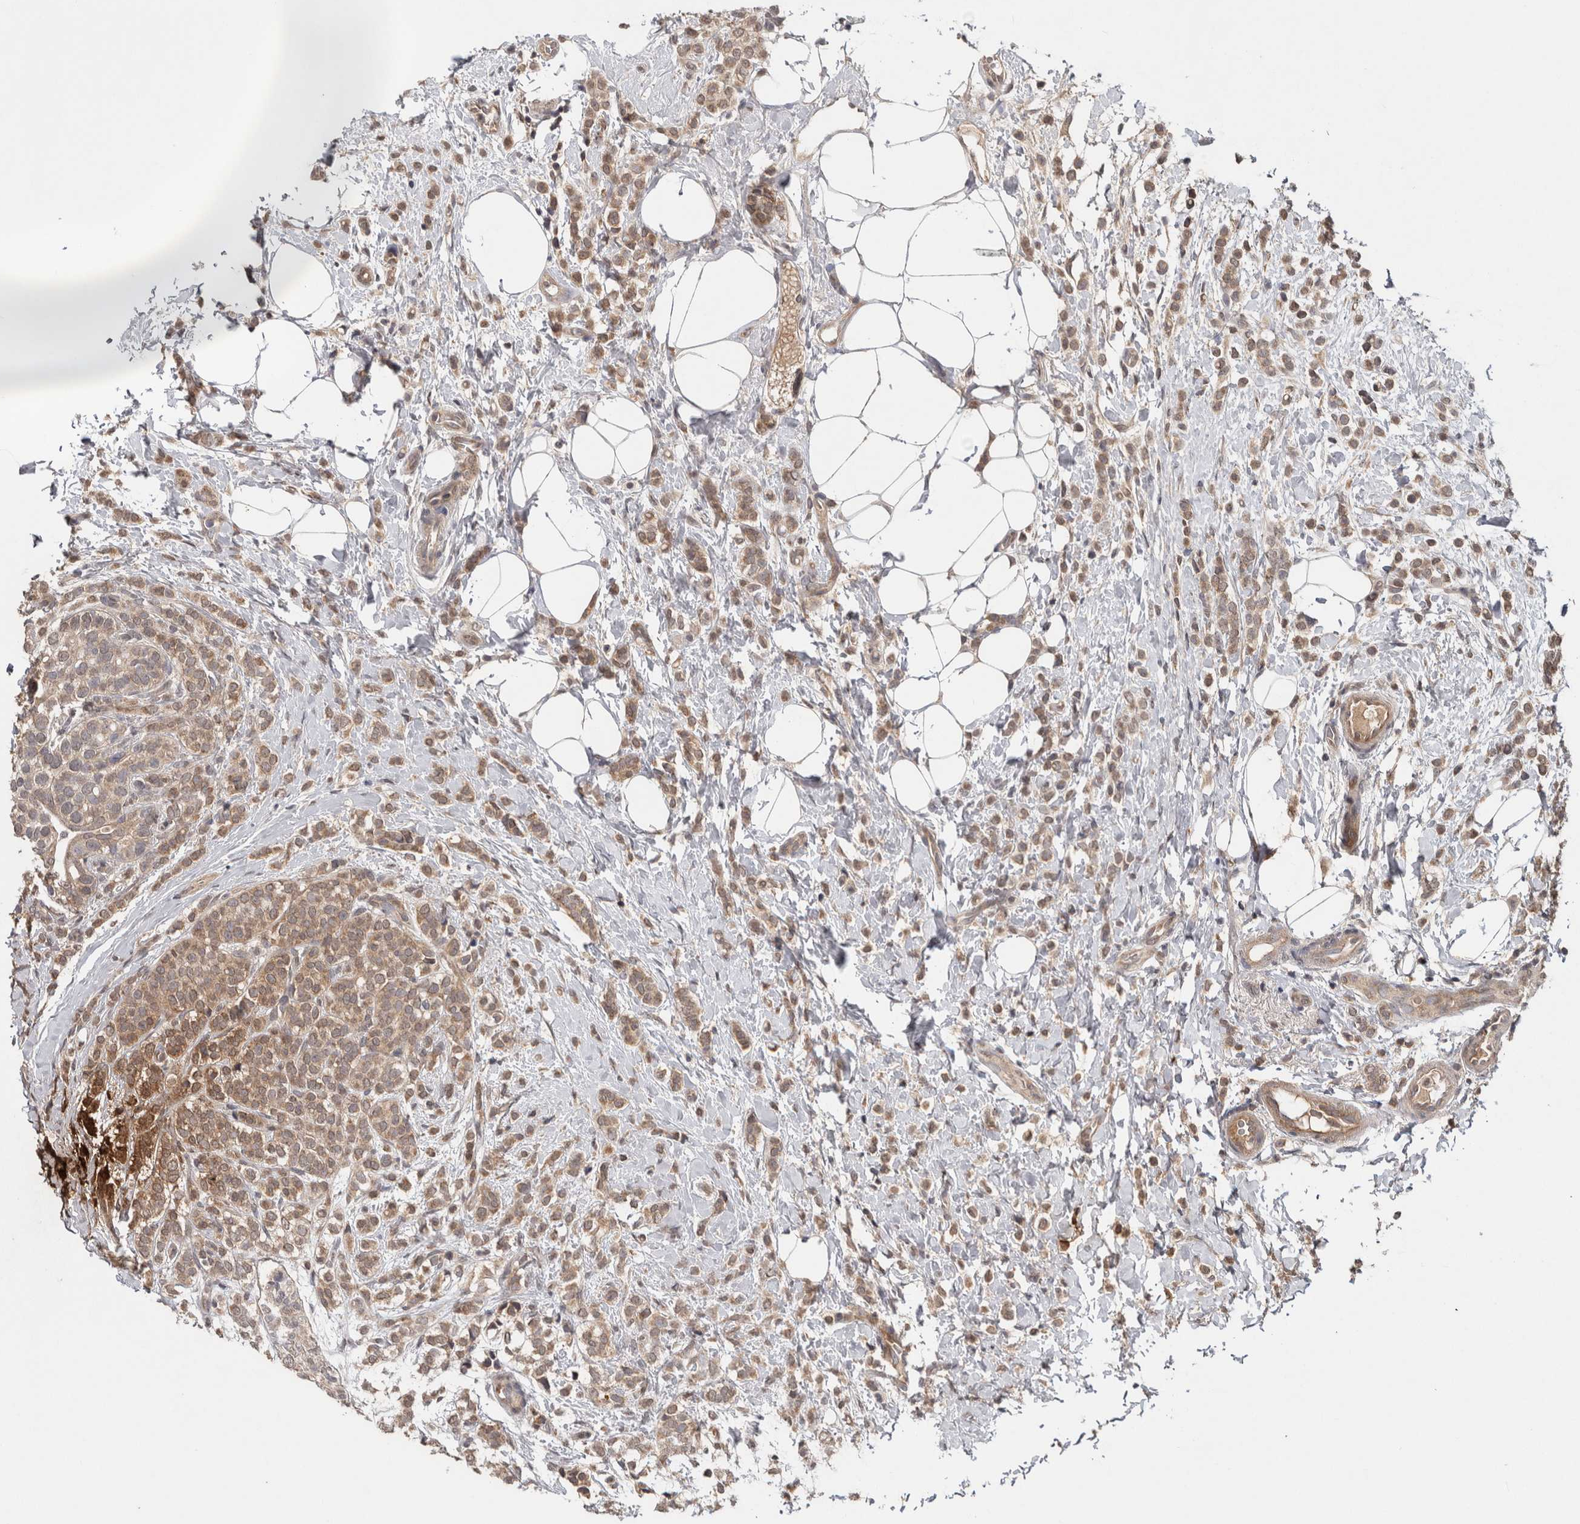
{"staining": {"intensity": "weak", "quantity": ">75%", "location": "cytoplasmic/membranous"}, "tissue": "breast cancer", "cell_type": "Tumor cells", "image_type": "cancer", "snomed": [{"axis": "morphology", "description": "Lobular carcinoma"}, {"axis": "topography", "description": "Breast"}], "caption": "Lobular carcinoma (breast) stained for a protein shows weak cytoplasmic/membranous positivity in tumor cells. (brown staining indicates protein expression, while blue staining denotes nuclei).", "gene": "HMOX2", "patient": {"sex": "female", "age": 50}}